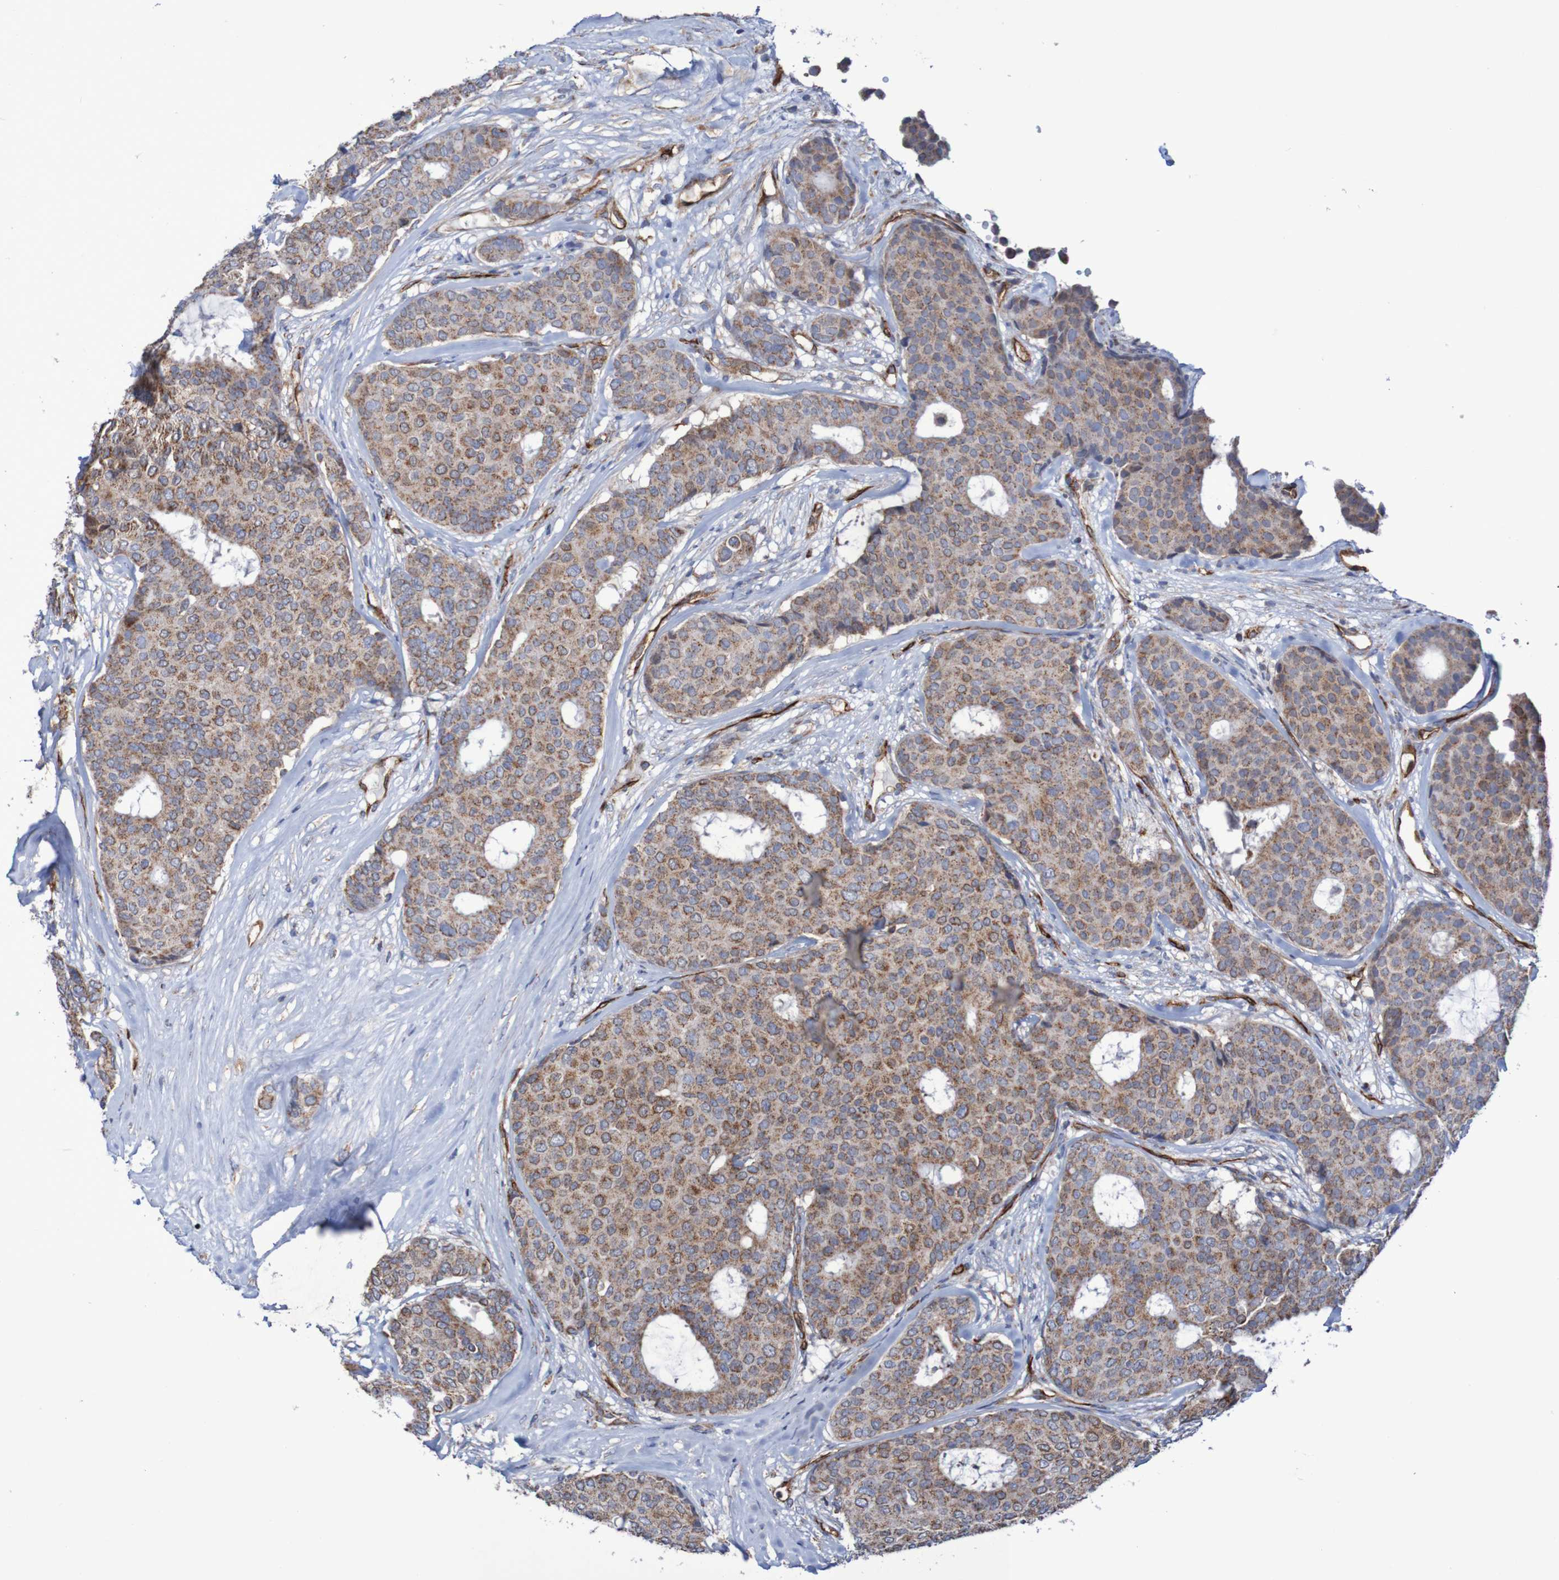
{"staining": {"intensity": "moderate", "quantity": ">75%", "location": "cytoplasmic/membranous"}, "tissue": "breast cancer", "cell_type": "Tumor cells", "image_type": "cancer", "snomed": [{"axis": "morphology", "description": "Duct carcinoma"}, {"axis": "topography", "description": "Breast"}], "caption": "Moderate cytoplasmic/membranous expression is appreciated in approximately >75% of tumor cells in breast cancer. The protein is shown in brown color, while the nuclei are stained blue.", "gene": "MMEL1", "patient": {"sex": "female", "age": 75}}